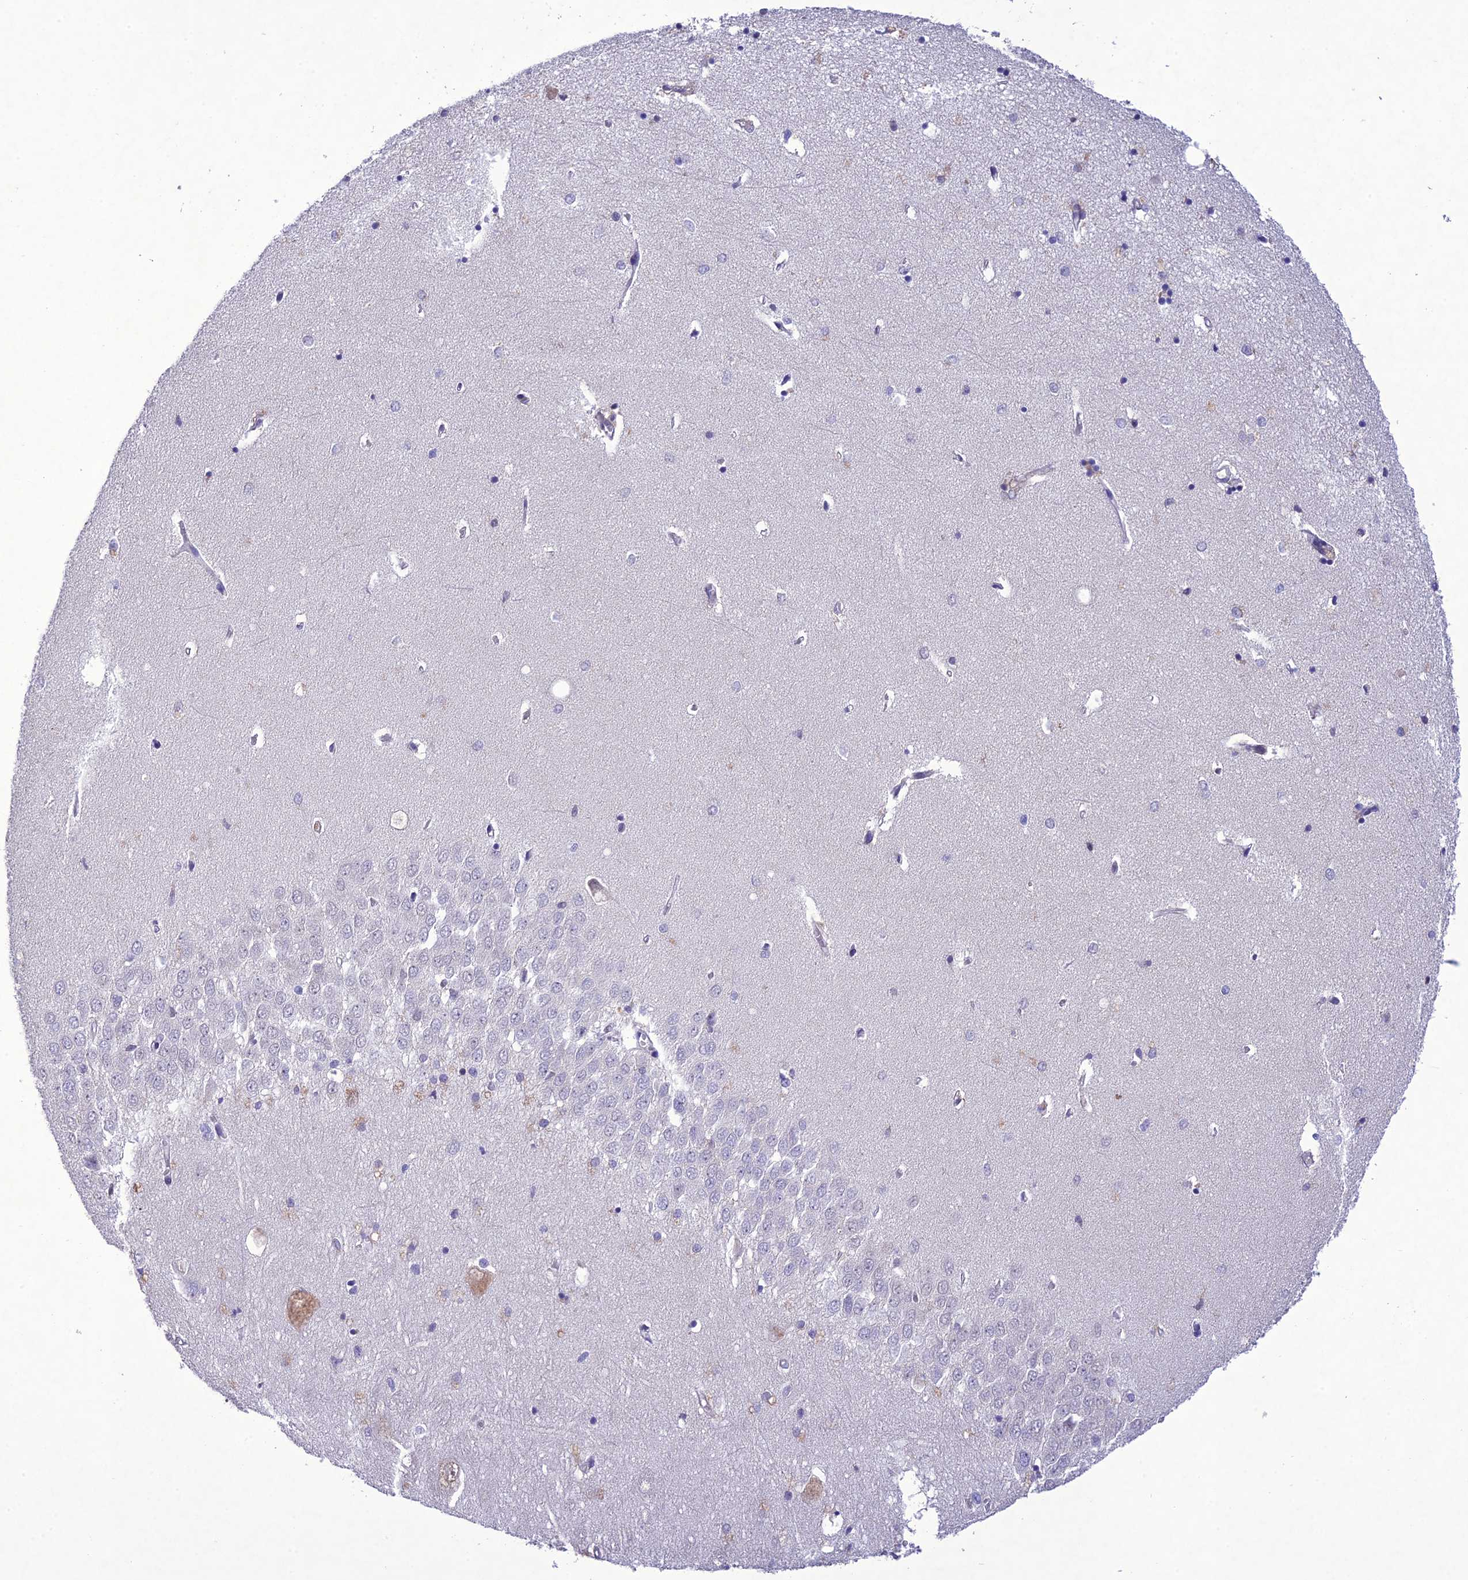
{"staining": {"intensity": "negative", "quantity": "none", "location": "none"}, "tissue": "hippocampus", "cell_type": "Glial cells", "image_type": "normal", "snomed": [{"axis": "morphology", "description": "Normal tissue, NOS"}, {"axis": "topography", "description": "Hippocampus"}], "caption": "Immunohistochemical staining of benign human hippocampus exhibits no significant positivity in glial cells.", "gene": "SNX24", "patient": {"sex": "female", "age": 64}}